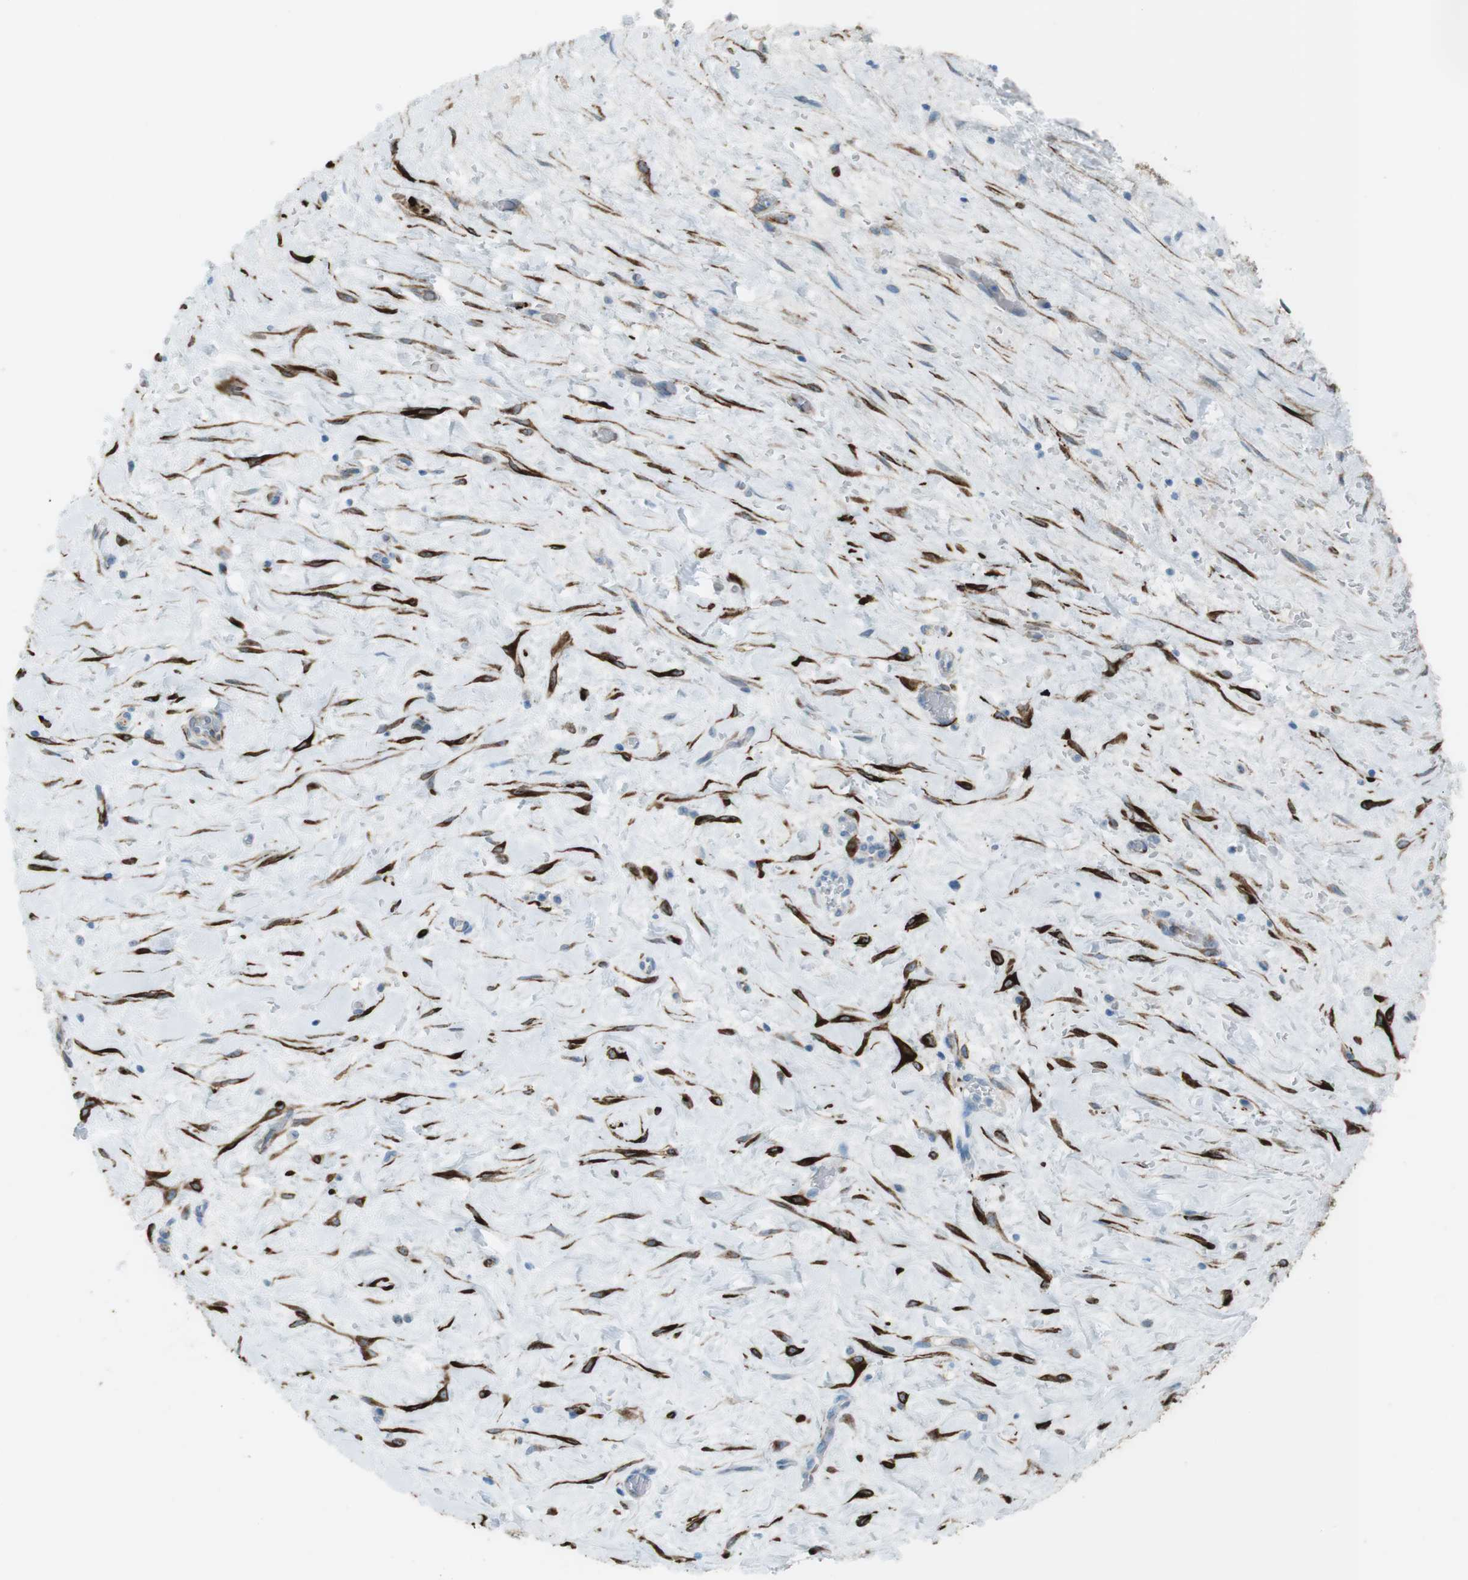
{"staining": {"intensity": "strong", "quantity": ">75%", "location": "cytoplasmic/membranous"}, "tissue": "pancreatic cancer", "cell_type": "Tumor cells", "image_type": "cancer", "snomed": [{"axis": "morphology", "description": "Adenocarcinoma, NOS"}, {"axis": "topography", "description": "Pancreas"}], "caption": "A high-resolution photomicrograph shows immunohistochemistry (IHC) staining of adenocarcinoma (pancreatic), which reveals strong cytoplasmic/membranous staining in approximately >75% of tumor cells.", "gene": "TUBB2A", "patient": {"sex": "female", "age": 70}}